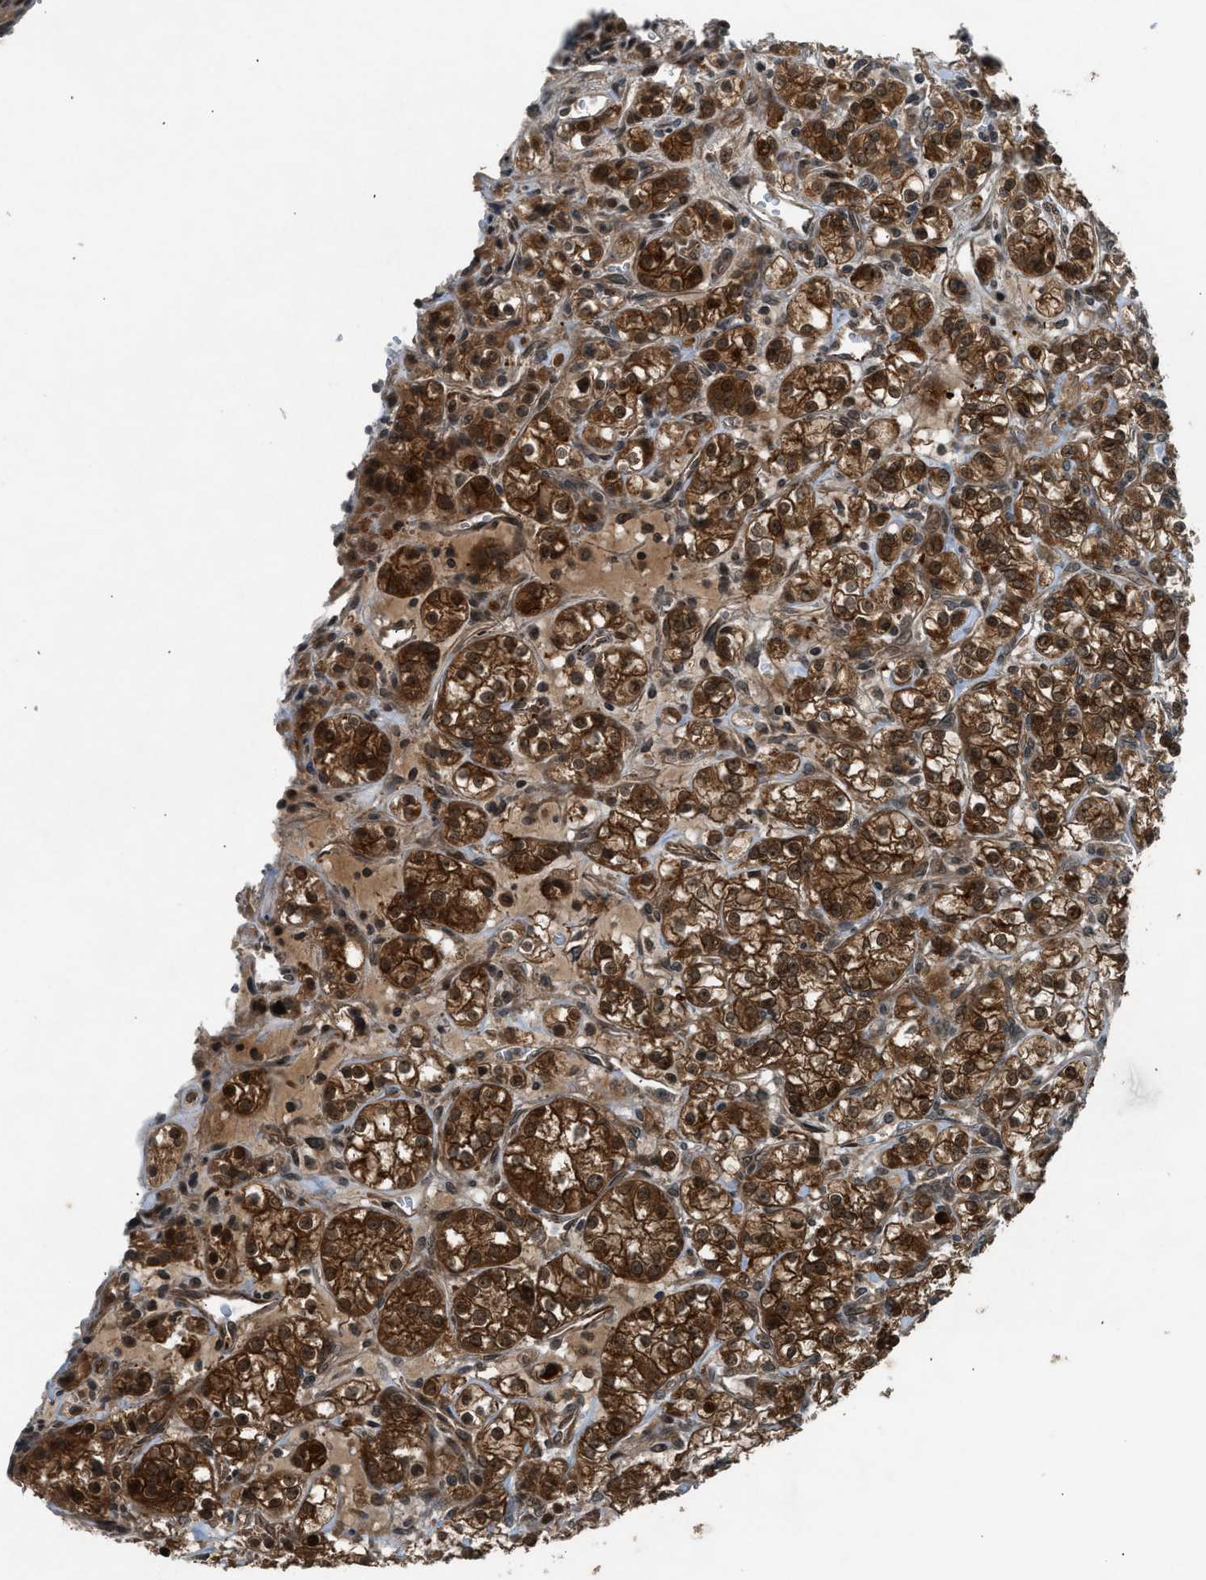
{"staining": {"intensity": "strong", "quantity": ">75%", "location": "cytoplasmic/membranous,nuclear"}, "tissue": "renal cancer", "cell_type": "Tumor cells", "image_type": "cancer", "snomed": [{"axis": "morphology", "description": "Adenocarcinoma, NOS"}, {"axis": "topography", "description": "Kidney"}], "caption": "This image shows immunohistochemistry staining of human adenocarcinoma (renal), with high strong cytoplasmic/membranous and nuclear staining in about >75% of tumor cells.", "gene": "TXNL1", "patient": {"sex": "male", "age": 77}}